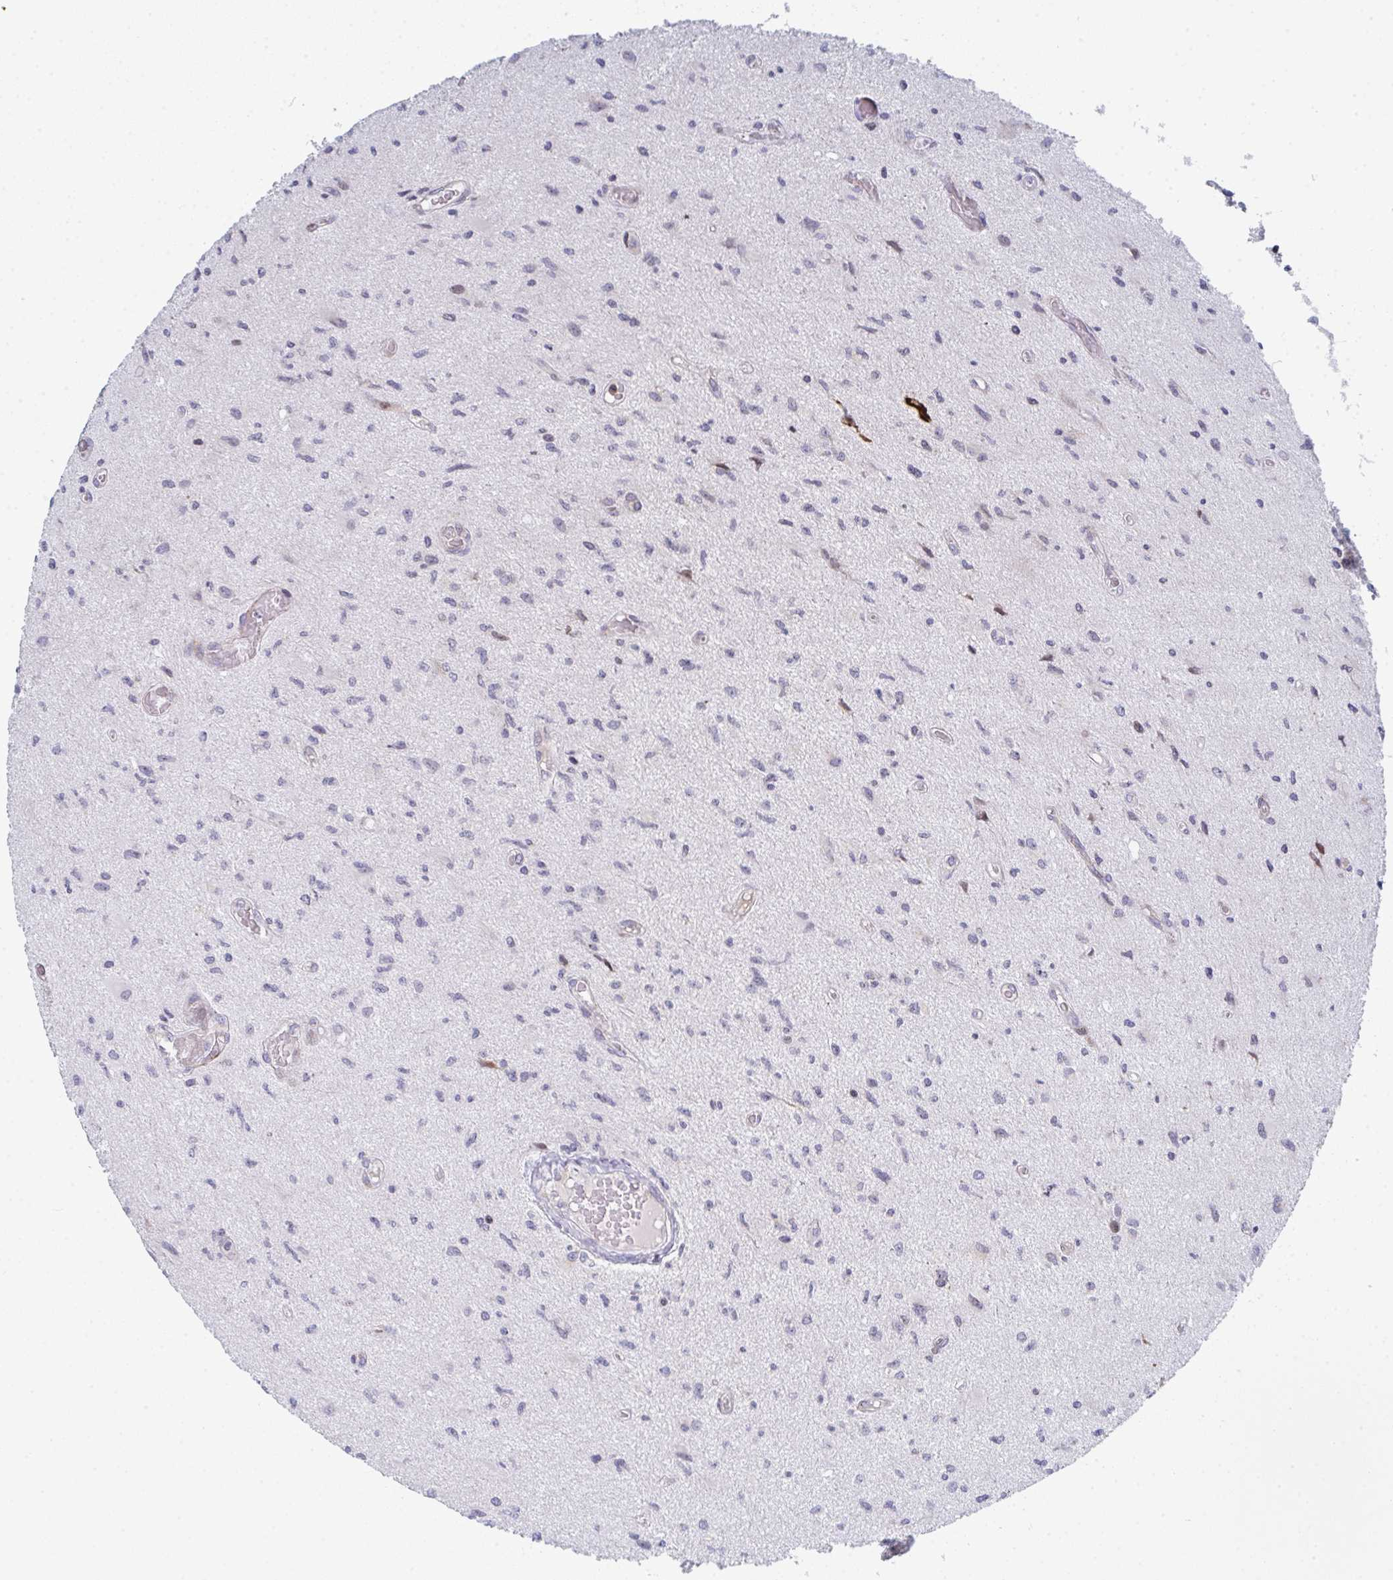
{"staining": {"intensity": "weak", "quantity": "<25%", "location": "nuclear"}, "tissue": "glioma", "cell_type": "Tumor cells", "image_type": "cancer", "snomed": [{"axis": "morphology", "description": "Glioma, malignant, High grade"}, {"axis": "topography", "description": "Brain"}], "caption": "This is a image of IHC staining of high-grade glioma (malignant), which shows no expression in tumor cells.", "gene": "PRKCH", "patient": {"sex": "male", "age": 67}}